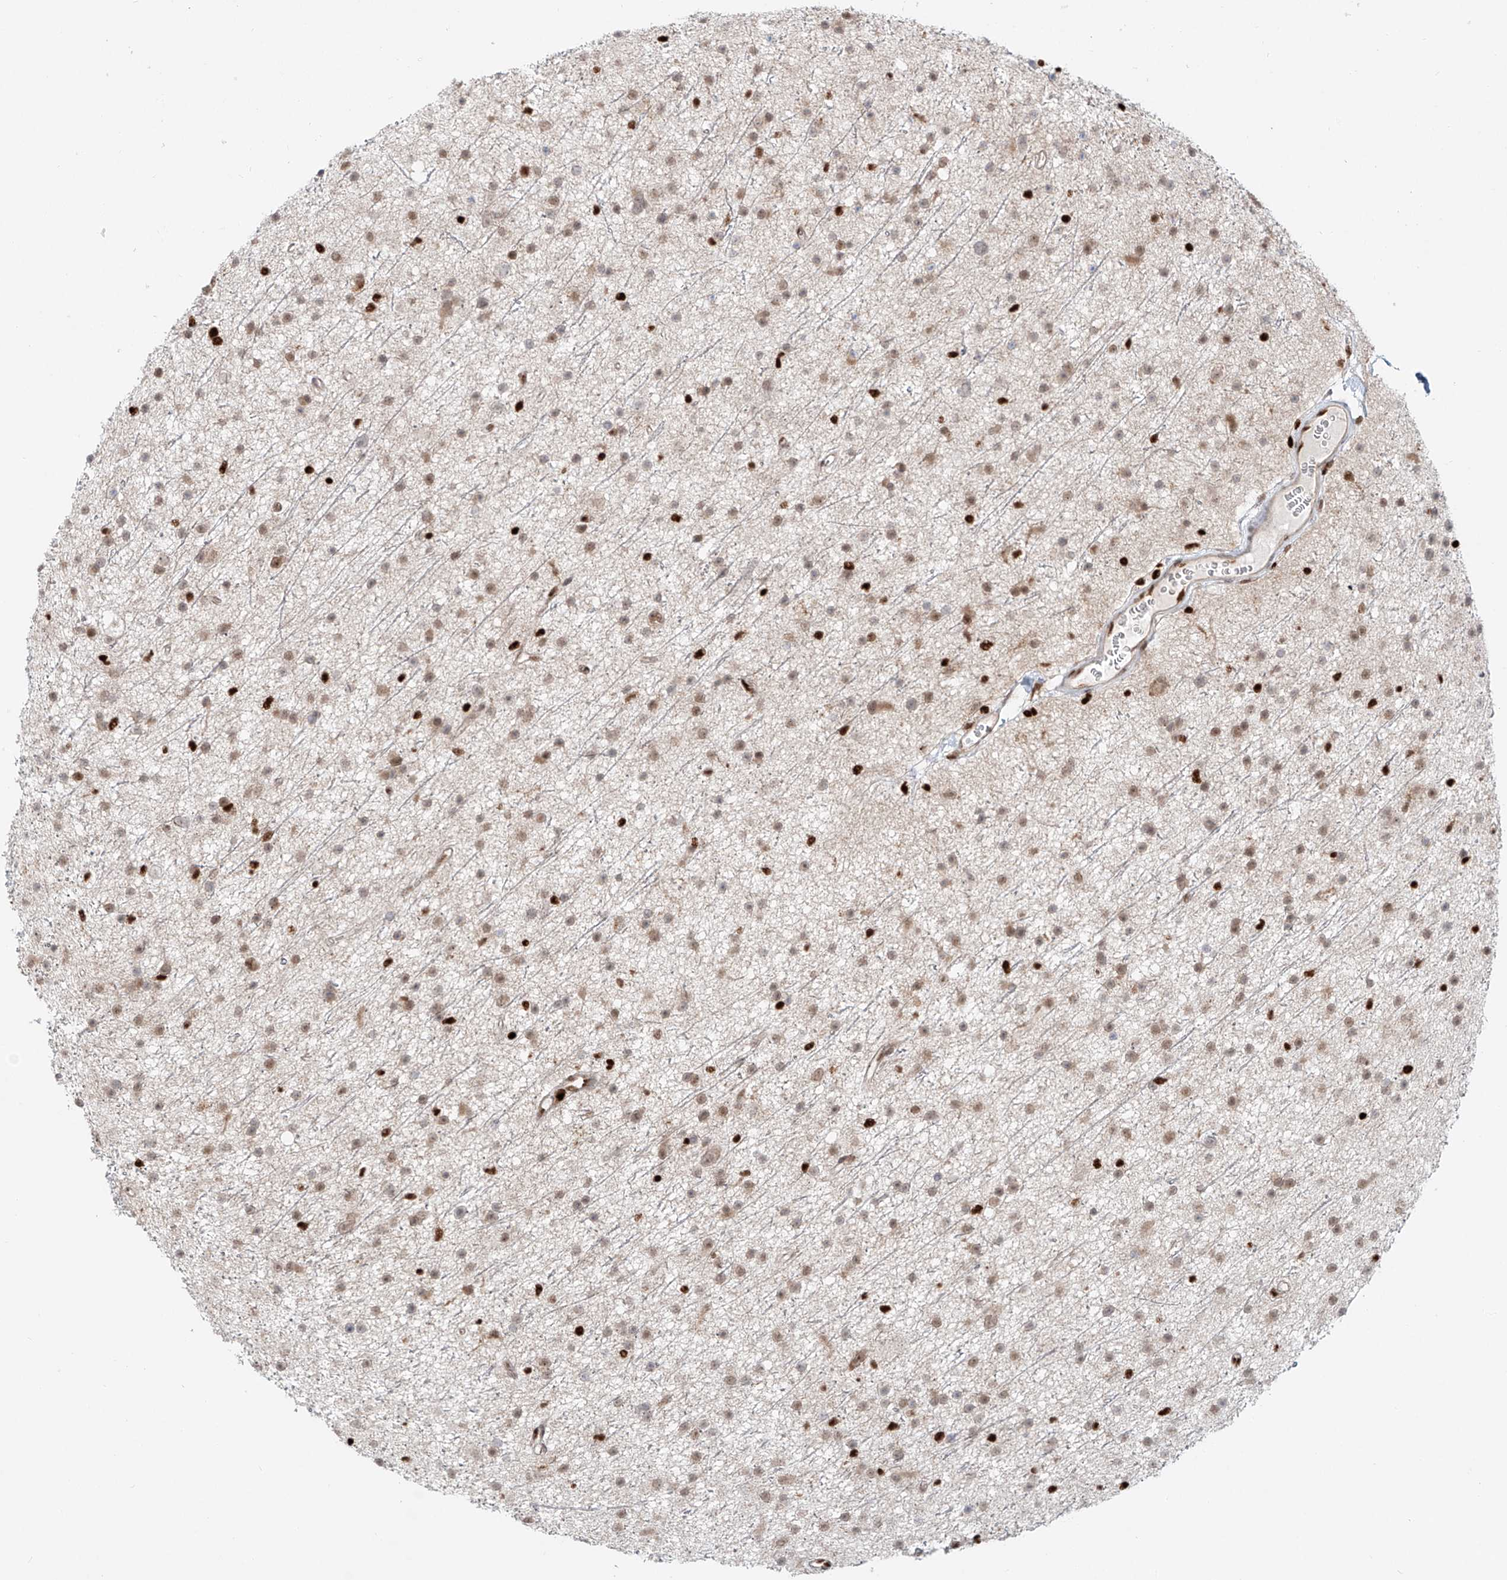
{"staining": {"intensity": "weak", "quantity": "25%-75%", "location": "cytoplasmic/membranous,nuclear"}, "tissue": "glioma", "cell_type": "Tumor cells", "image_type": "cancer", "snomed": [{"axis": "morphology", "description": "Glioma, malignant, Low grade"}, {"axis": "topography", "description": "Cerebral cortex"}], "caption": "Immunohistochemical staining of malignant glioma (low-grade) reveals low levels of weak cytoplasmic/membranous and nuclear protein expression in approximately 25%-75% of tumor cells.", "gene": "DZIP1L", "patient": {"sex": "female", "age": 39}}